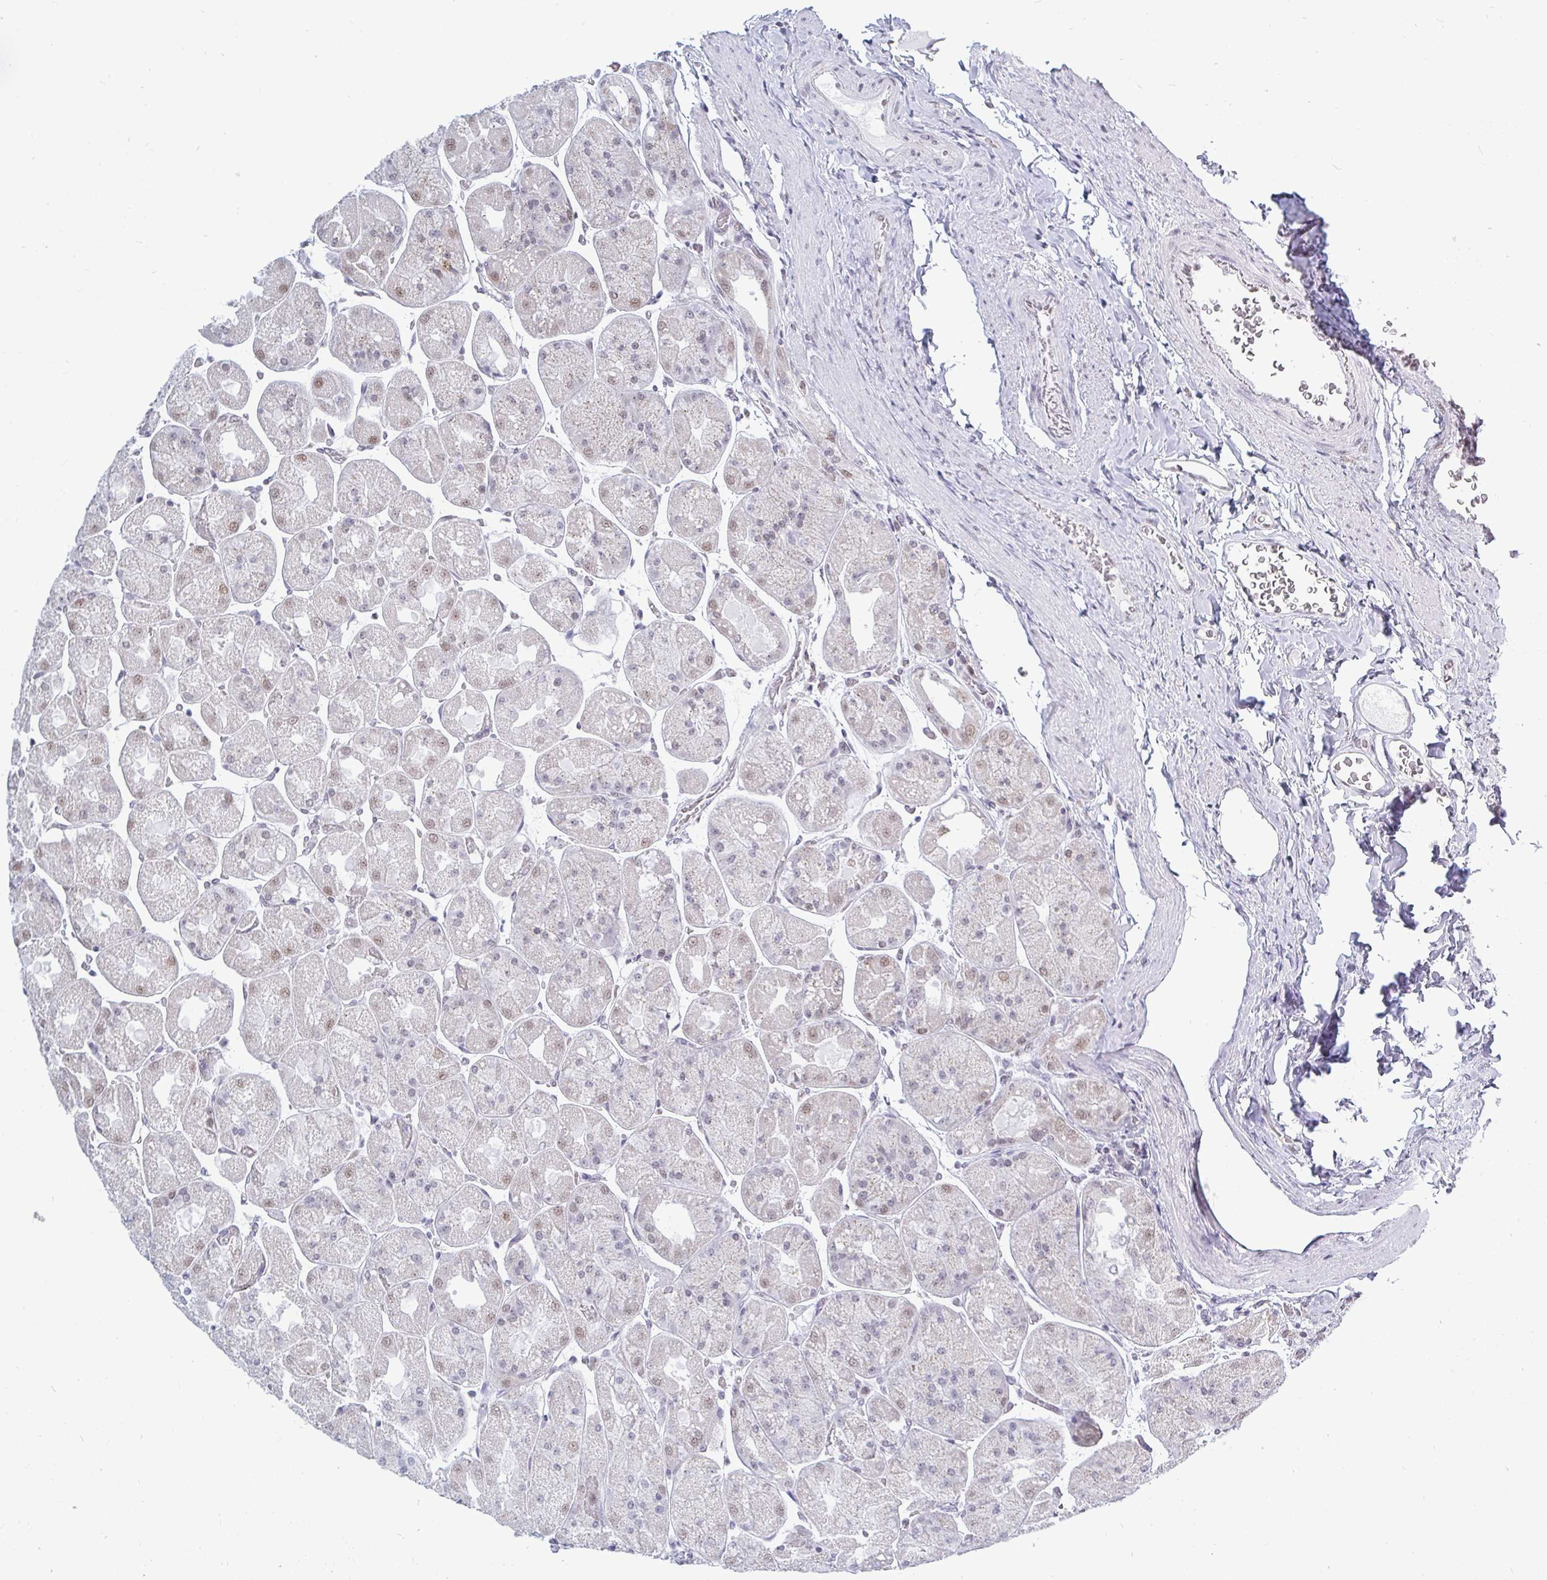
{"staining": {"intensity": "weak", "quantity": "25%-75%", "location": "nuclear"}, "tissue": "stomach", "cell_type": "Glandular cells", "image_type": "normal", "snomed": [{"axis": "morphology", "description": "Normal tissue, NOS"}, {"axis": "topography", "description": "Stomach"}], "caption": "Protein expression analysis of benign stomach demonstrates weak nuclear staining in approximately 25%-75% of glandular cells.", "gene": "TRIP12", "patient": {"sex": "female", "age": 61}}